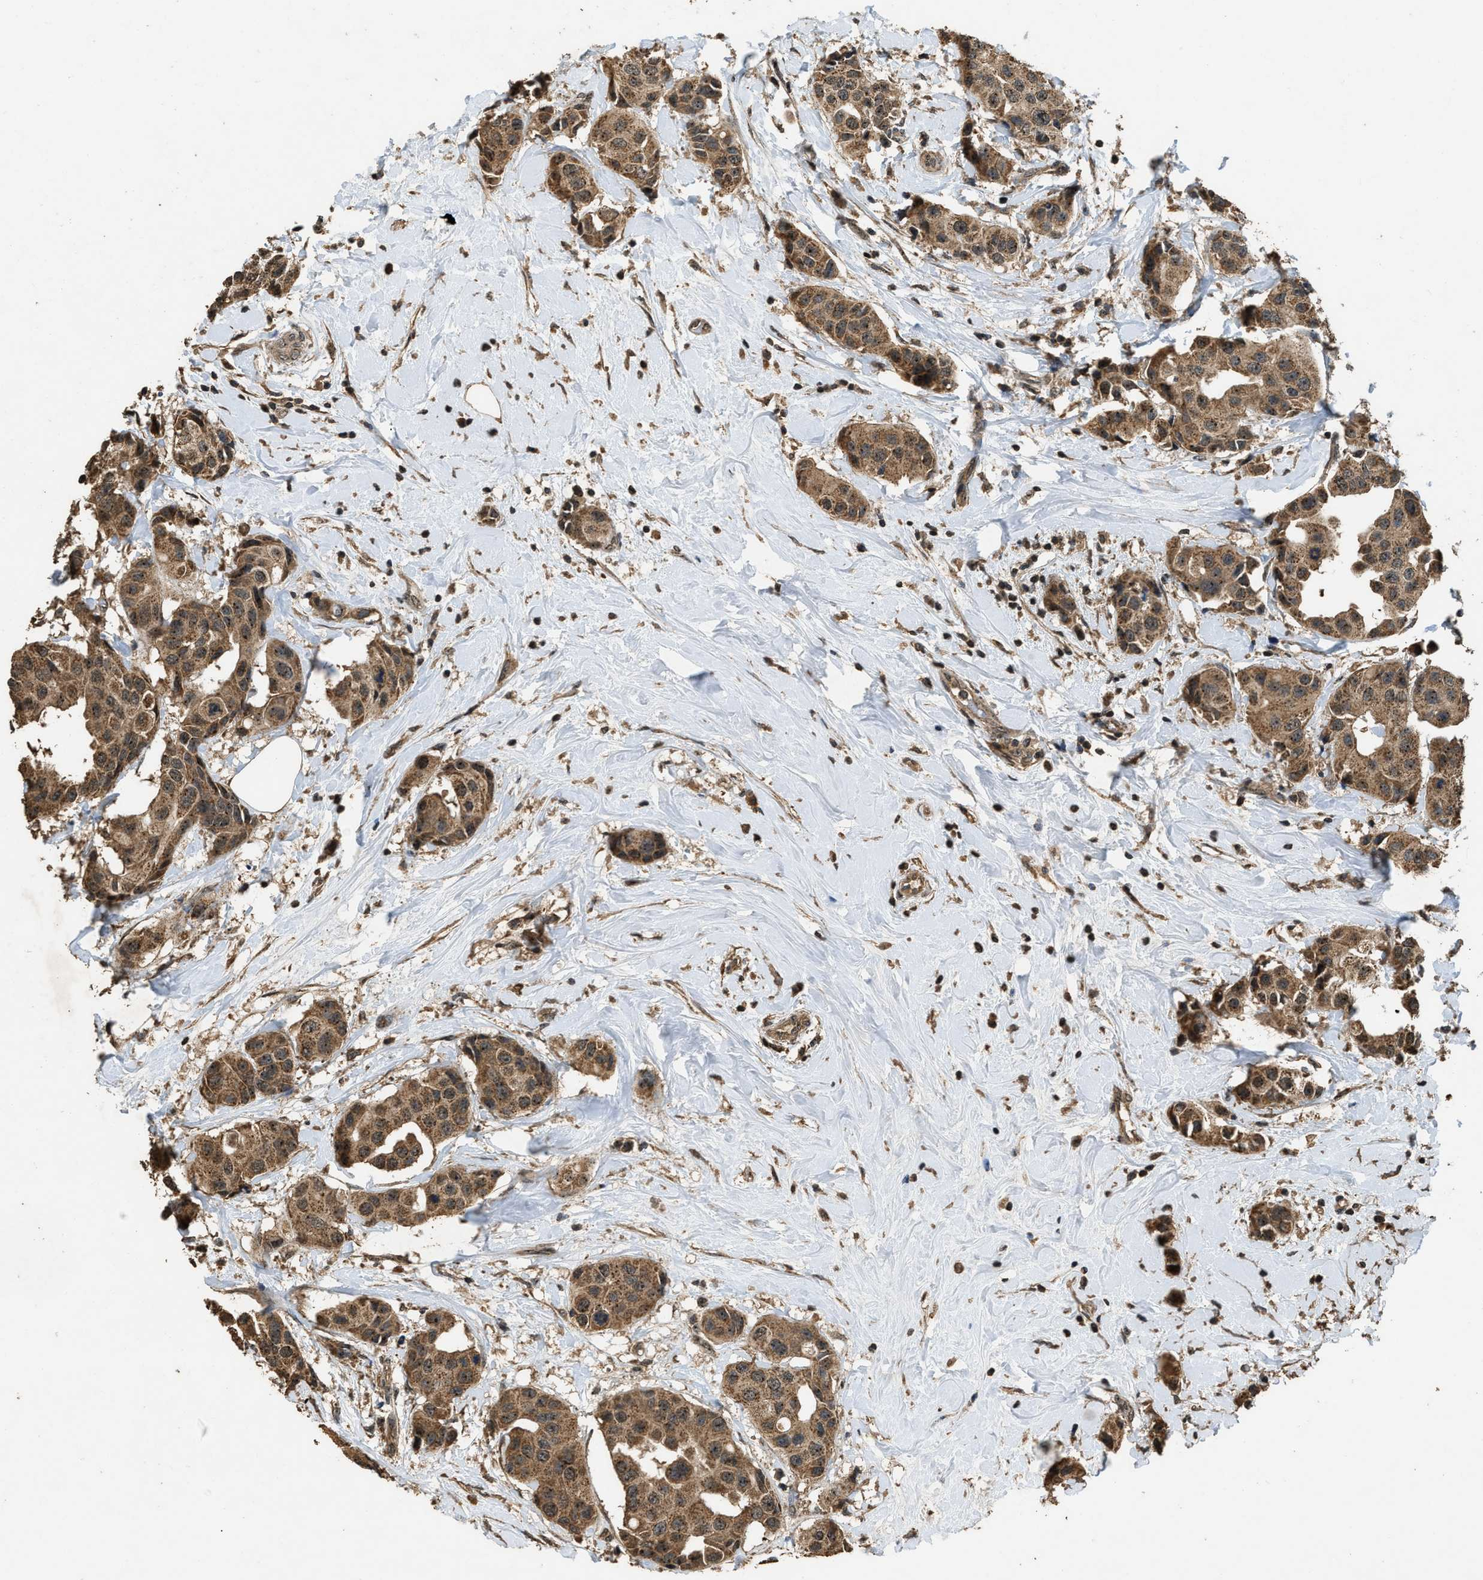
{"staining": {"intensity": "moderate", "quantity": ">75%", "location": "cytoplasmic/membranous,nuclear"}, "tissue": "breast cancer", "cell_type": "Tumor cells", "image_type": "cancer", "snomed": [{"axis": "morphology", "description": "Normal tissue, NOS"}, {"axis": "morphology", "description": "Duct carcinoma"}, {"axis": "topography", "description": "Breast"}], "caption": "A medium amount of moderate cytoplasmic/membranous and nuclear expression is identified in approximately >75% of tumor cells in breast cancer tissue. Using DAB (3,3'-diaminobenzidine) (brown) and hematoxylin (blue) stains, captured at high magnification using brightfield microscopy.", "gene": "DENND6B", "patient": {"sex": "female", "age": 39}}